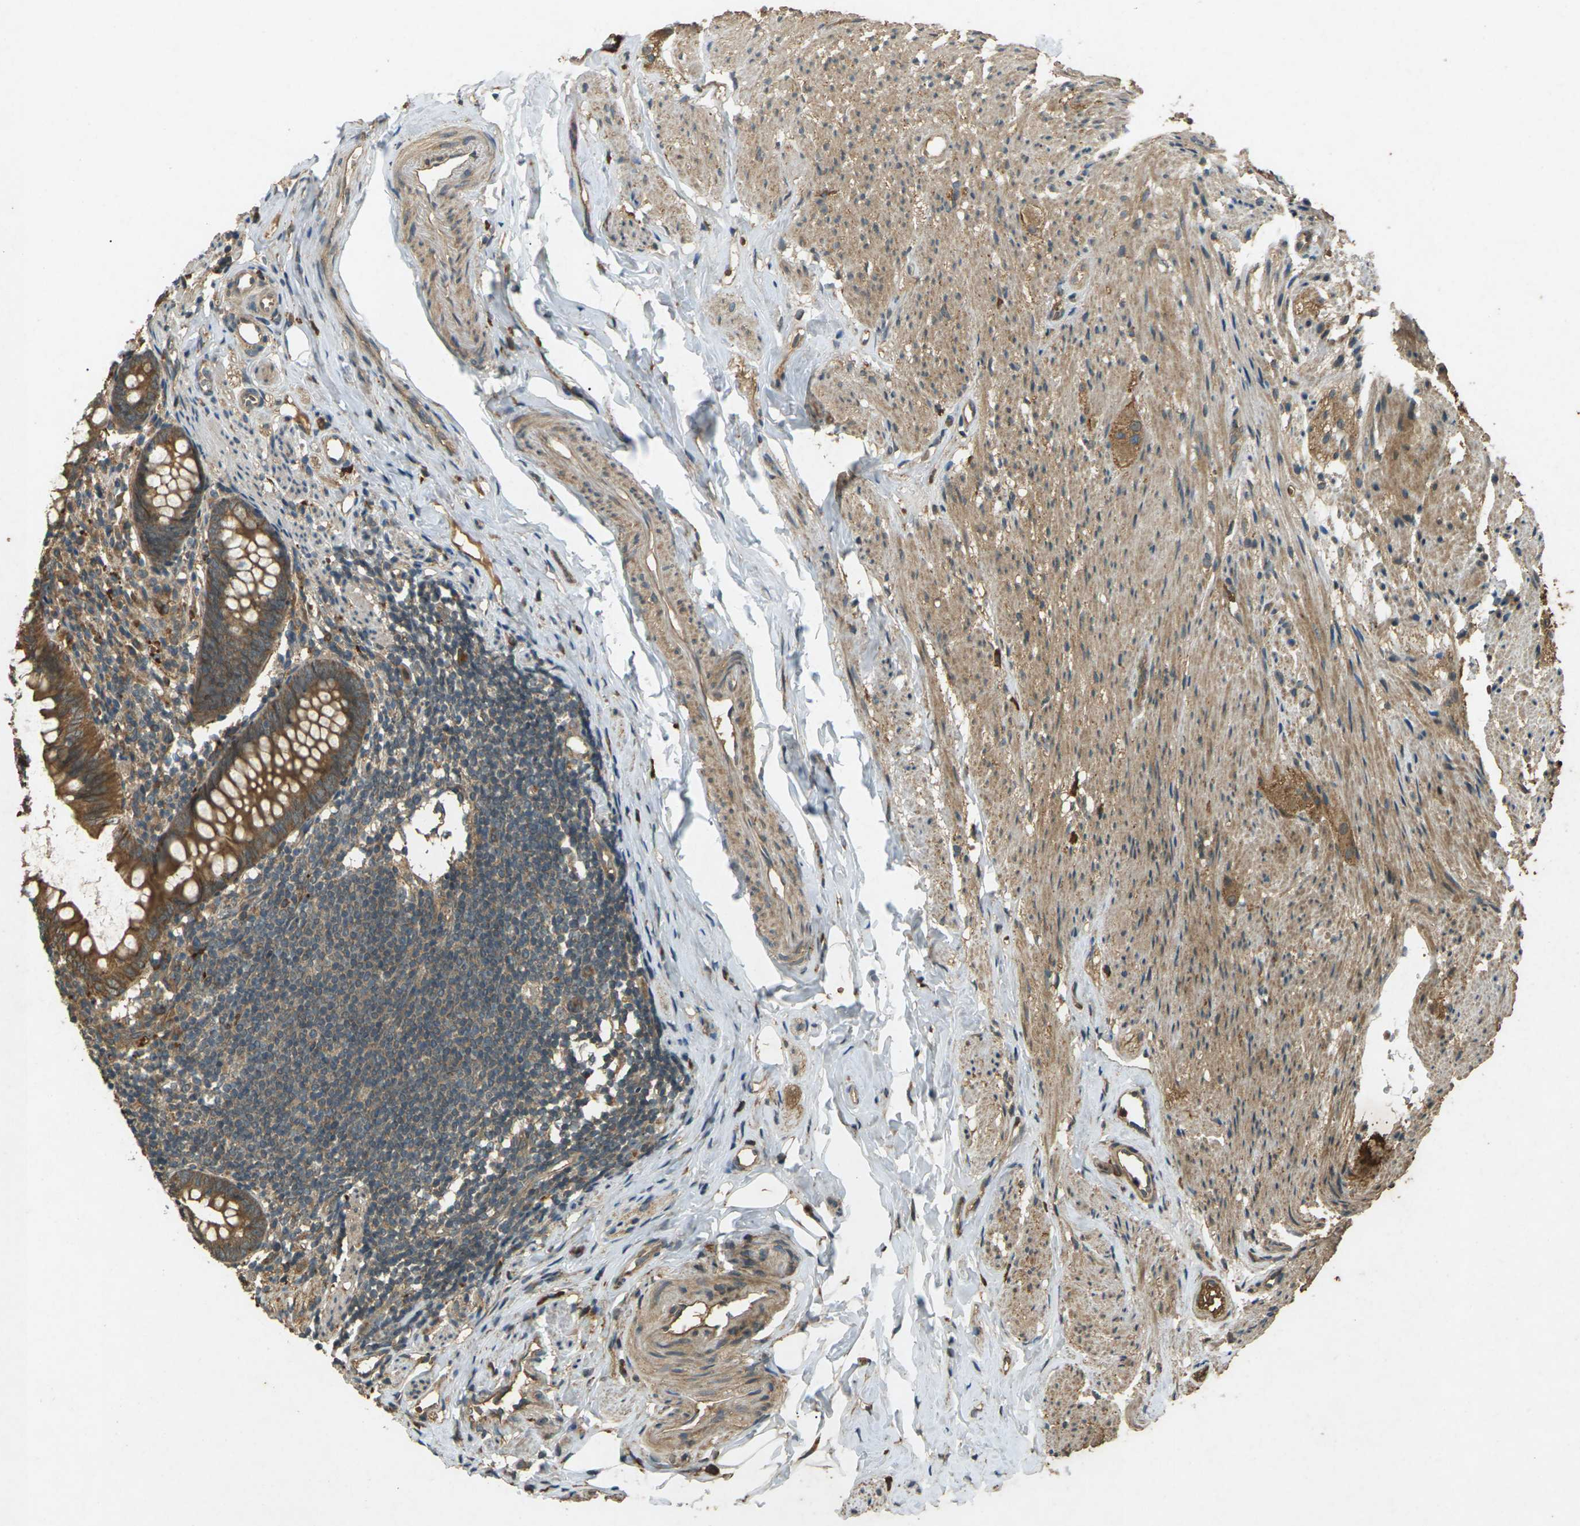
{"staining": {"intensity": "strong", "quantity": ">75%", "location": "cytoplasmic/membranous"}, "tissue": "appendix", "cell_type": "Glandular cells", "image_type": "normal", "snomed": [{"axis": "morphology", "description": "Normal tissue, NOS"}, {"axis": "topography", "description": "Appendix"}], "caption": "Protein staining of unremarkable appendix exhibits strong cytoplasmic/membranous positivity in about >75% of glandular cells.", "gene": "TAP1", "patient": {"sex": "female", "age": 77}}